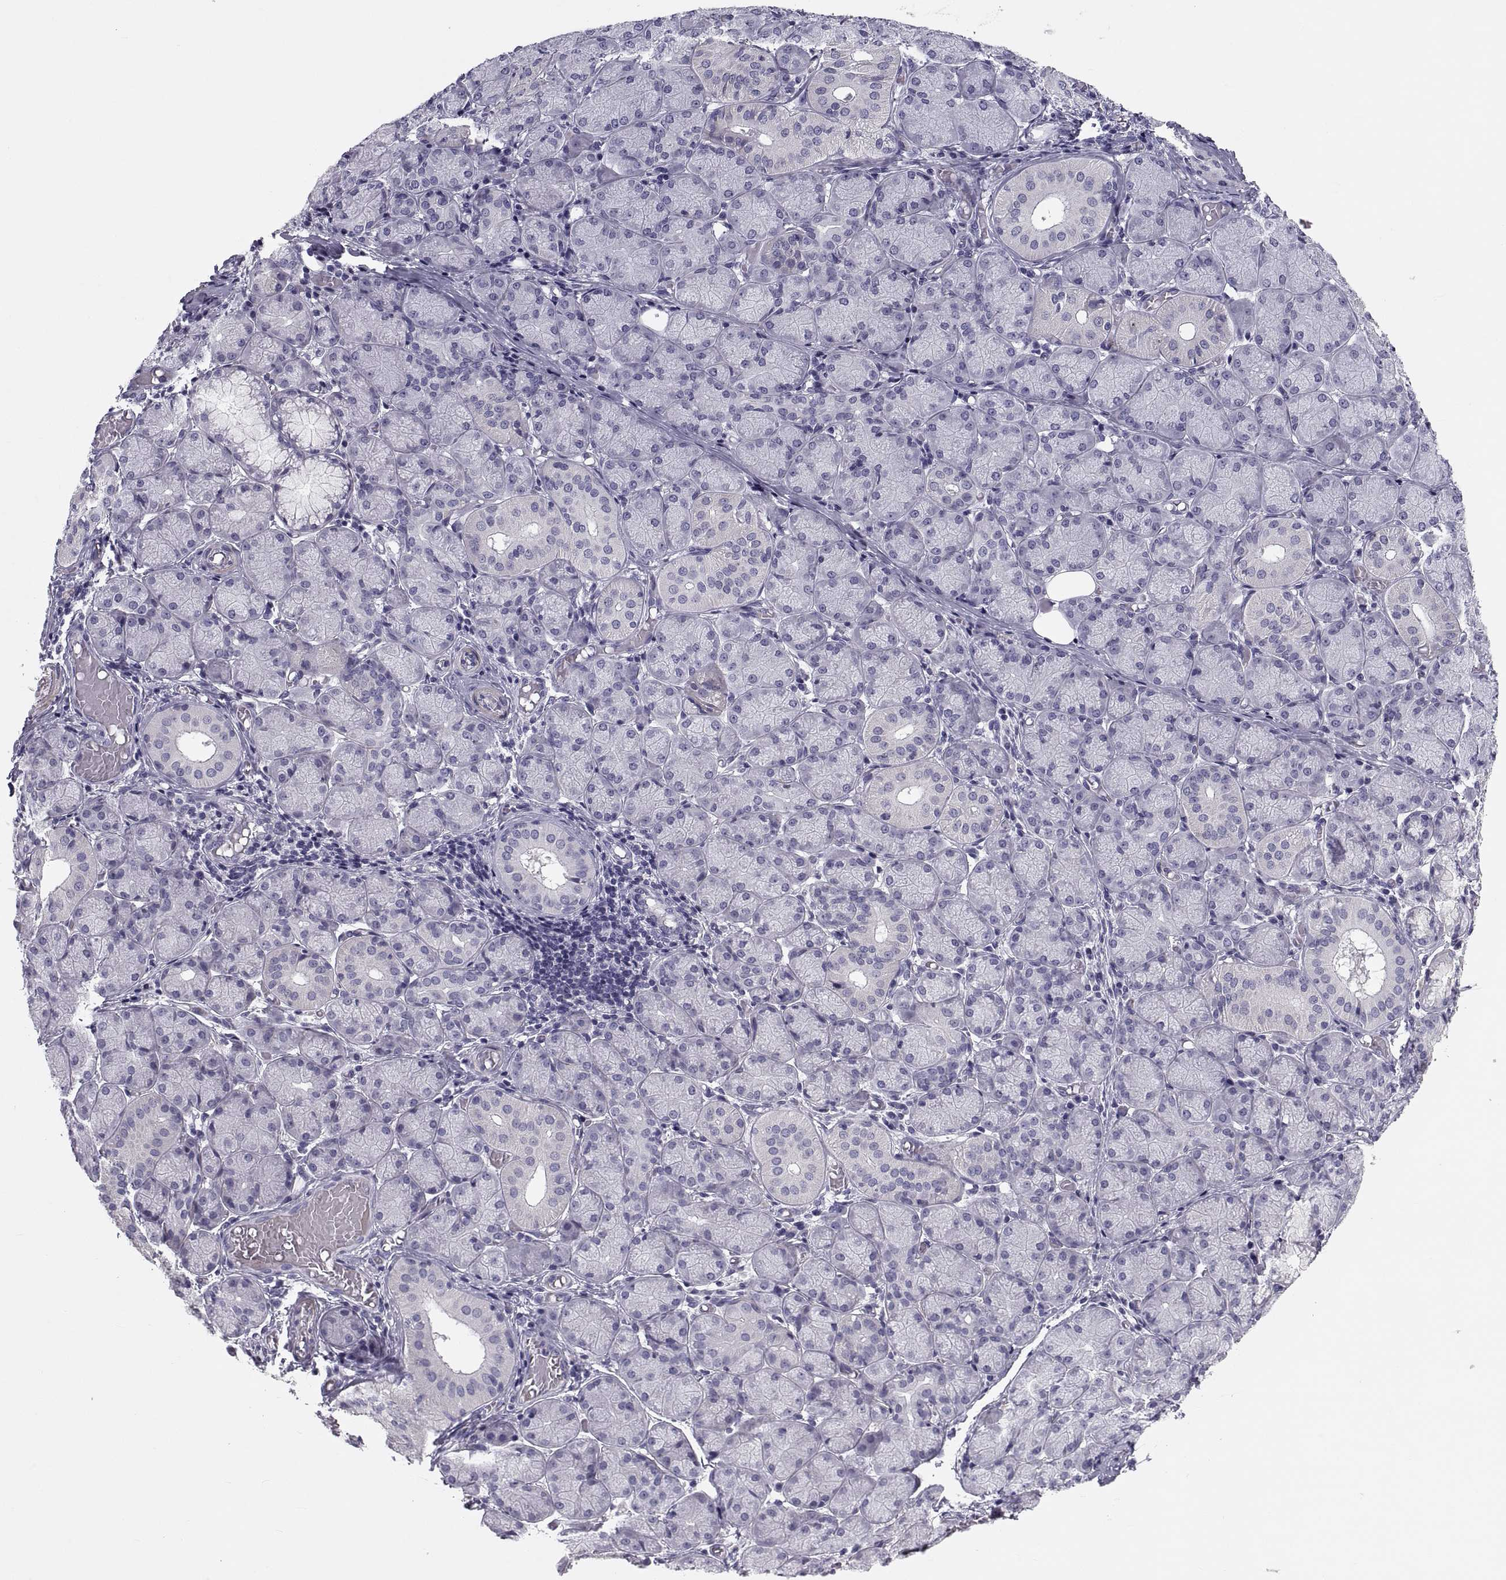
{"staining": {"intensity": "negative", "quantity": "none", "location": "none"}, "tissue": "salivary gland", "cell_type": "Glandular cells", "image_type": "normal", "snomed": [{"axis": "morphology", "description": "Normal tissue, NOS"}, {"axis": "topography", "description": "Salivary gland"}, {"axis": "topography", "description": "Peripheral nerve tissue"}], "caption": "DAB (3,3'-diaminobenzidine) immunohistochemical staining of unremarkable salivary gland demonstrates no significant positivity in glandular cells.", "gene": "PDZRN4", "patient": {"sex": "female", "age": 24}}